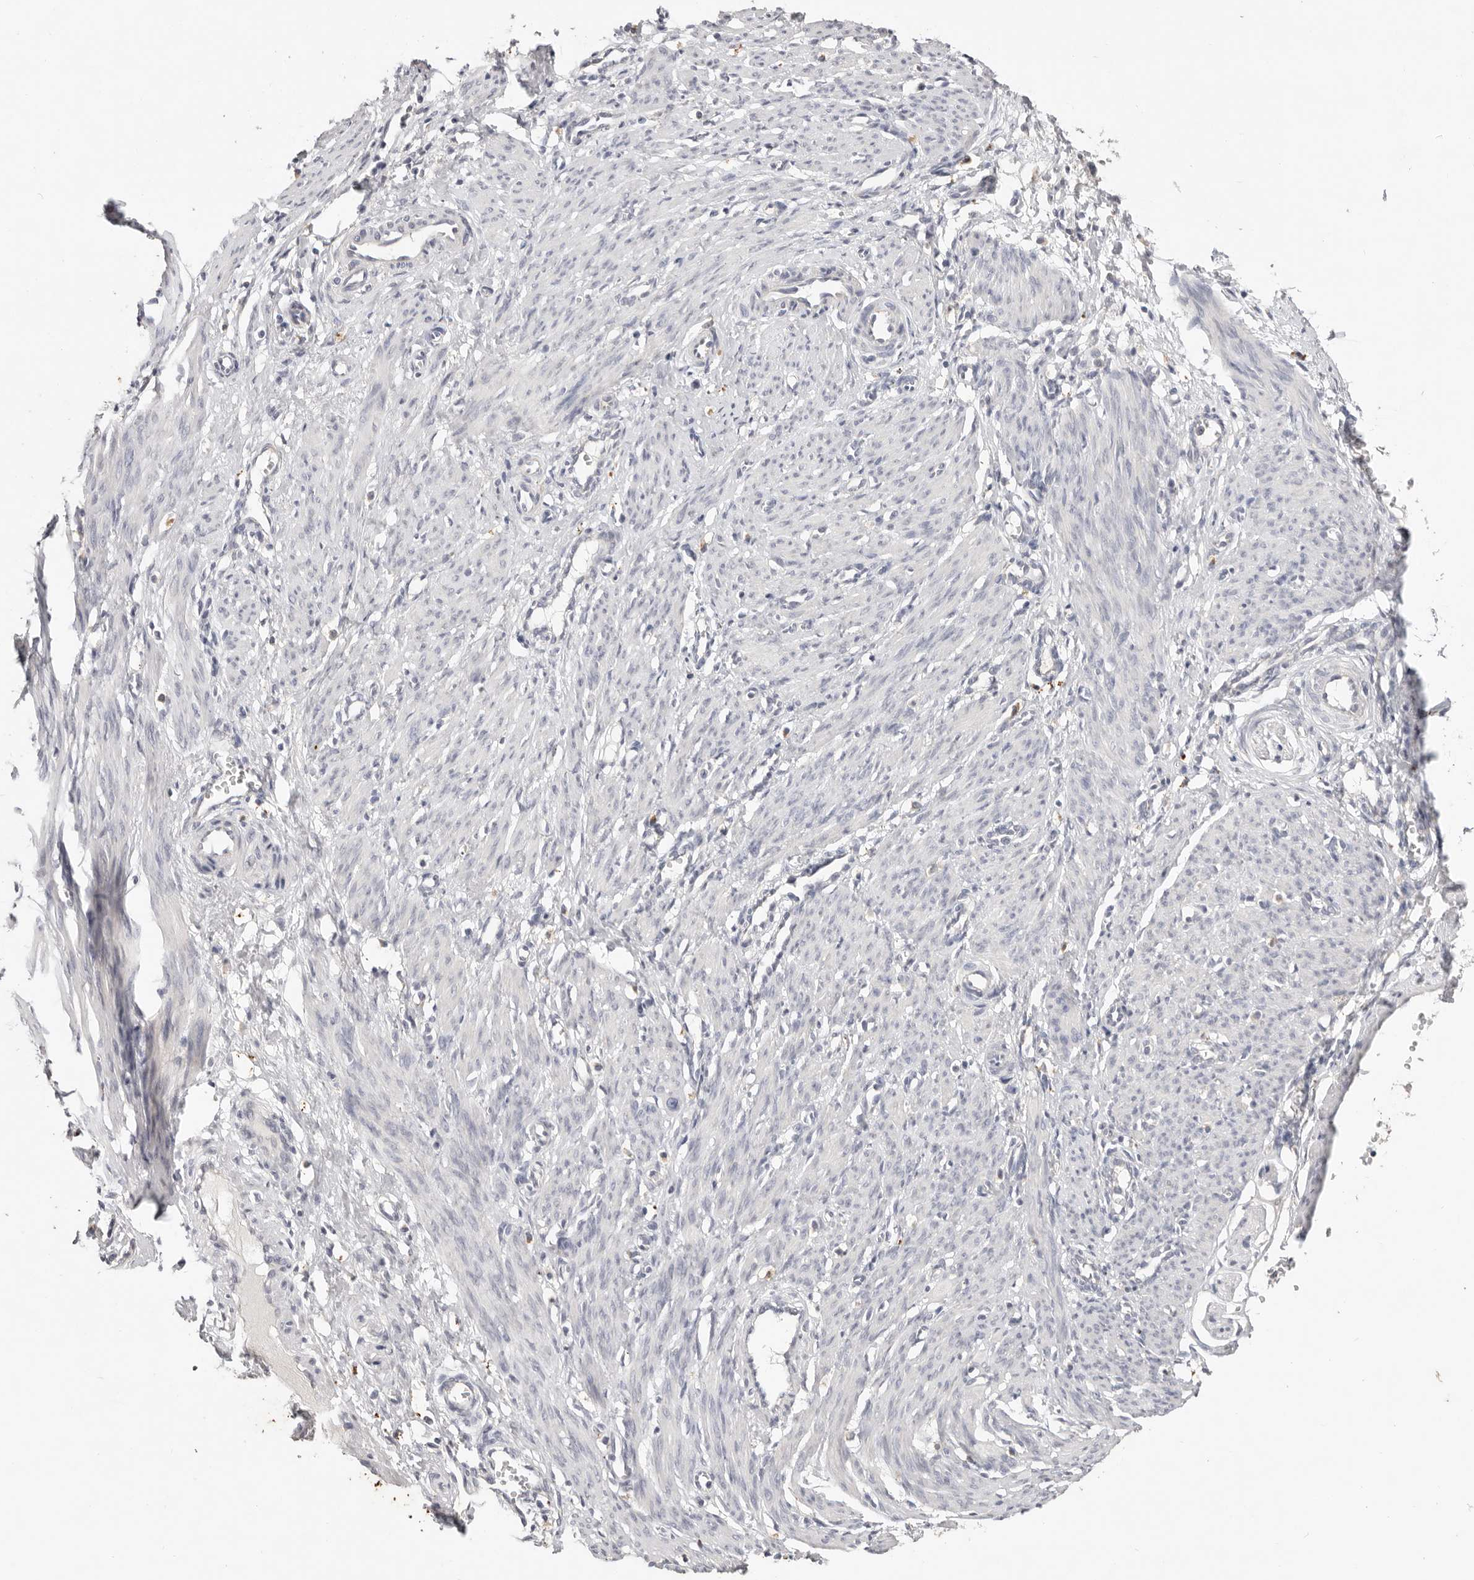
{"staining": {"intensity": "negative", "quantity": "none", "location": "none"}, "tissue": "smooth muscle", "cell_type": "Smooth muscle cells", "image_type": "normal", "snomed": [{"axis": "morphology", "description": "Normal tissue, NOS"}, {"axis": "topography", "description": "Endometrium"}], "caption": "High power microscopy photomicrograph of an IHC histopathology image of unremarkable smooth muscle, revealing no significant staining in smooth muscle cells. Brightfield microscopy of IHC stained with DAB (brown) and hematoxylin (blue), captured at high magnification.", "gene": "WDR77", "patient": {"sex": "female", "age": 33}}